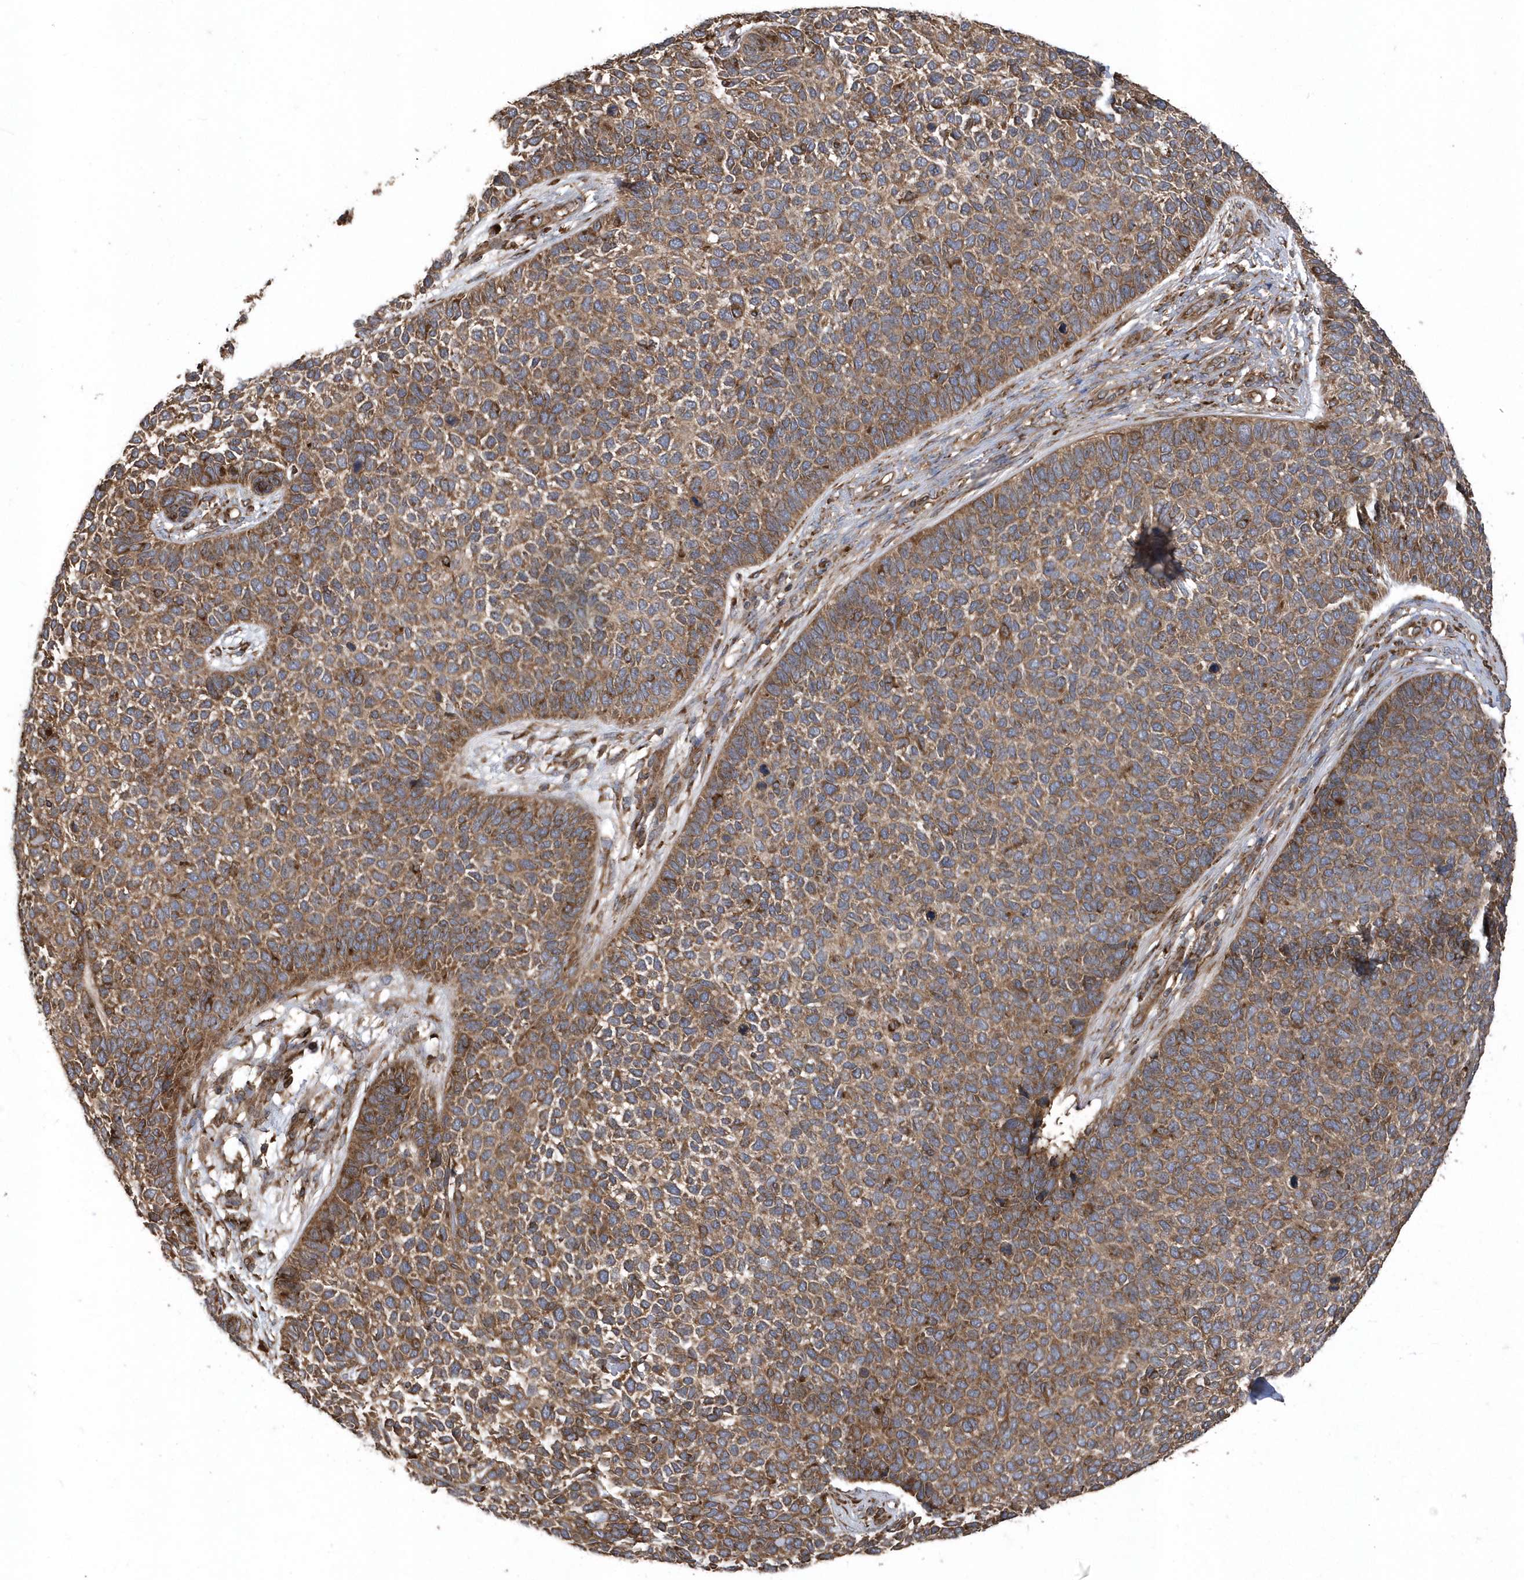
{"staining": {"intensity": "moderate", "quantity": ">75%", "location": "cytoplasmic/membranous"}, "tissue": "skin cancer", "cell_type": "Tumor cells", "image_type": "cancer", "snomed": [{"axis": "morphology", "description": "Basal cell carcinoma"}, {"axis": "topography", "description": "Skin"}], "caption": "Tumor cells reveal medium levels of moderate cytoplasmic/membranous staining in about >75% of cells in human skin cancer. (DAB (3,3'-diaminobenzidine) IHC with brightfield microscopy, high magnification).", "gene": "WASHC5", "patient": {"sex": "female", "age": 84}}